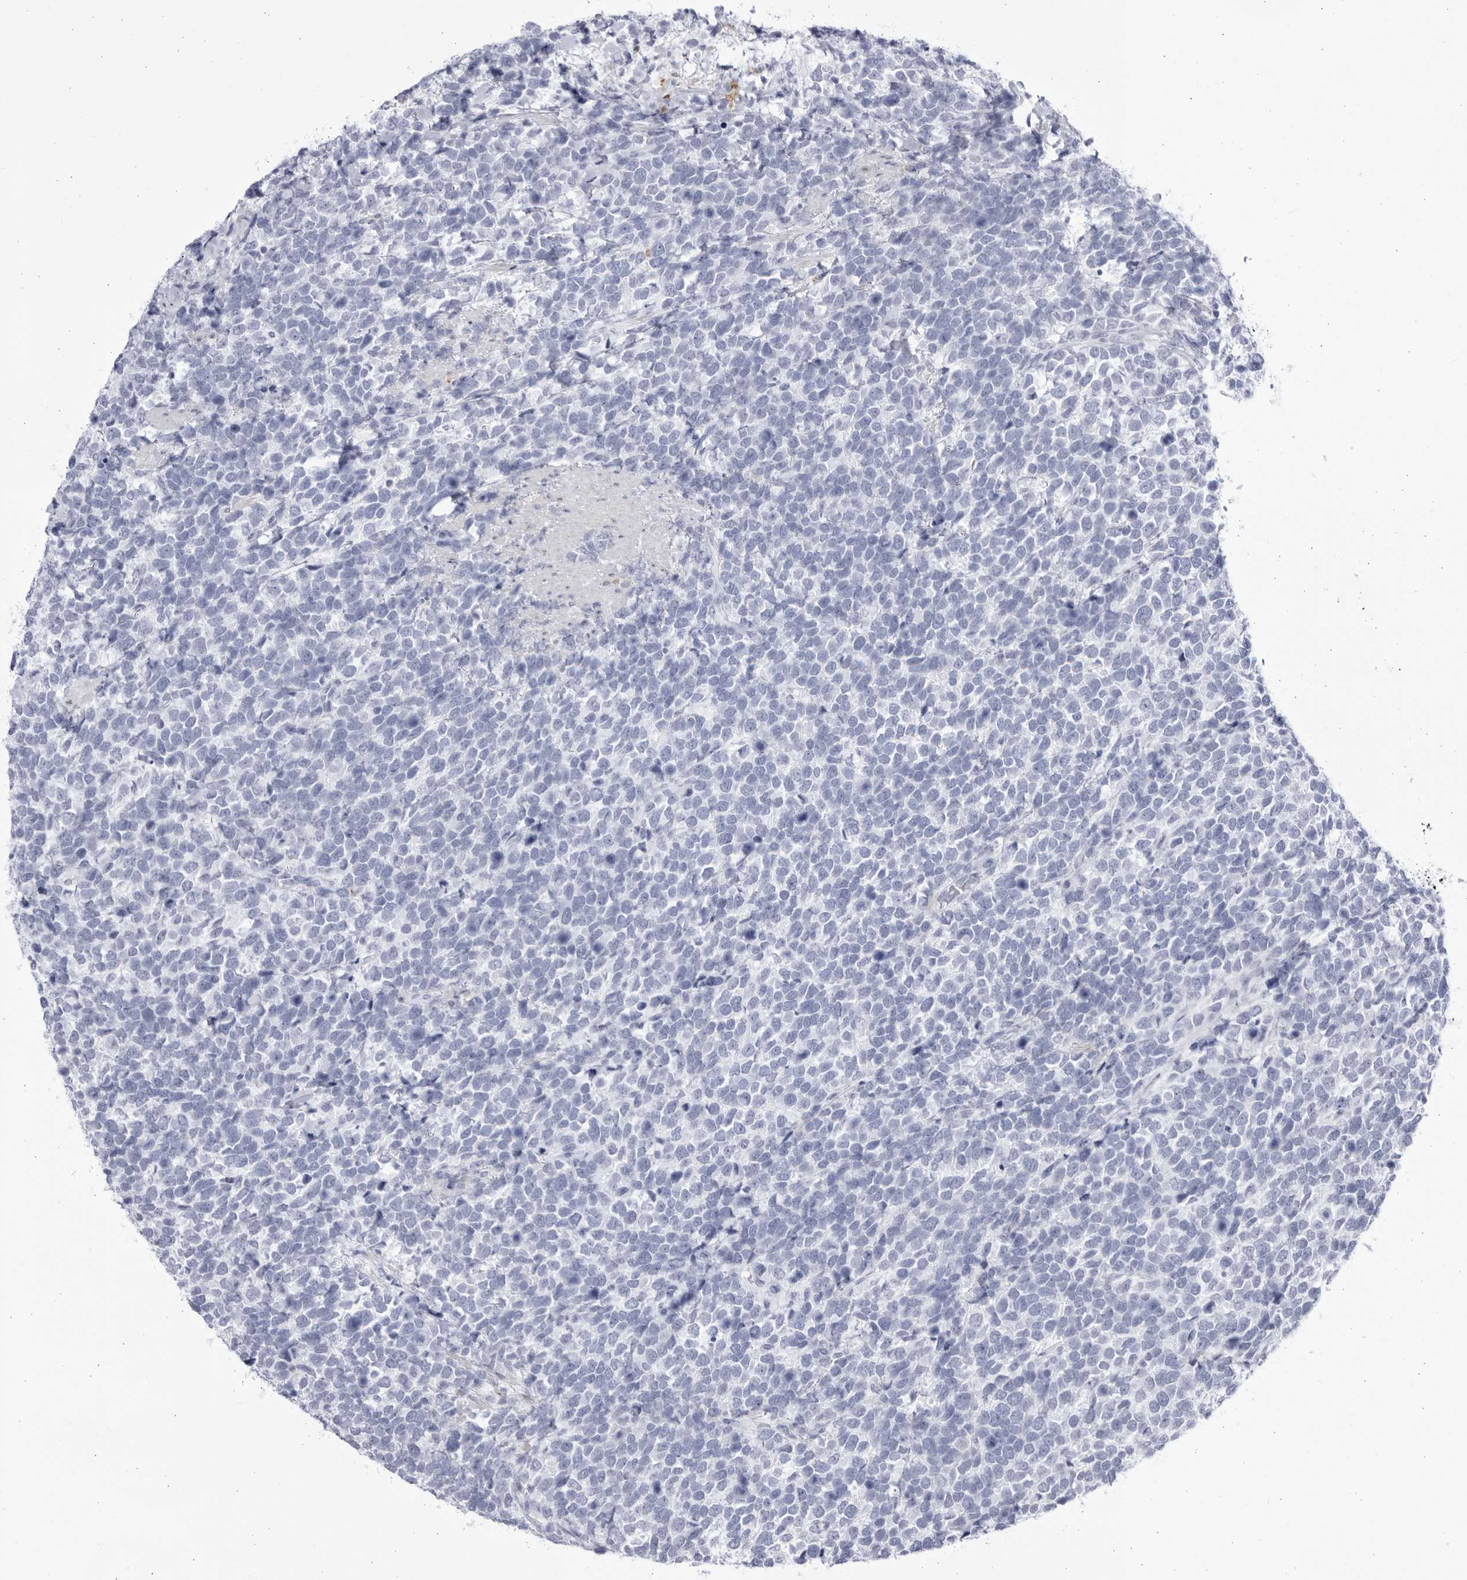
{"staining": {"intensity": "negative", "quantity": "none", "location": "none"}, "tissue": "urothelial cancer", "cell_type": "Tumor cells", "image_type": "cancer", "snomed": [{"axis": "morphology", "description": "Urothelial carcinoma, High grade"}, {"axis": "topography", "description": "Urinary bladder"}], "caption": "This is a photomicrograph of immunohistochemistry (IHC) staining of high-grade urothelial carcinoma, which shows no expression in tumor cells. (Brightfield microscopy of DAB IHC at high magnification).", "gene": "CCDC181", "patient": {"sex": "female", "age": 82}}